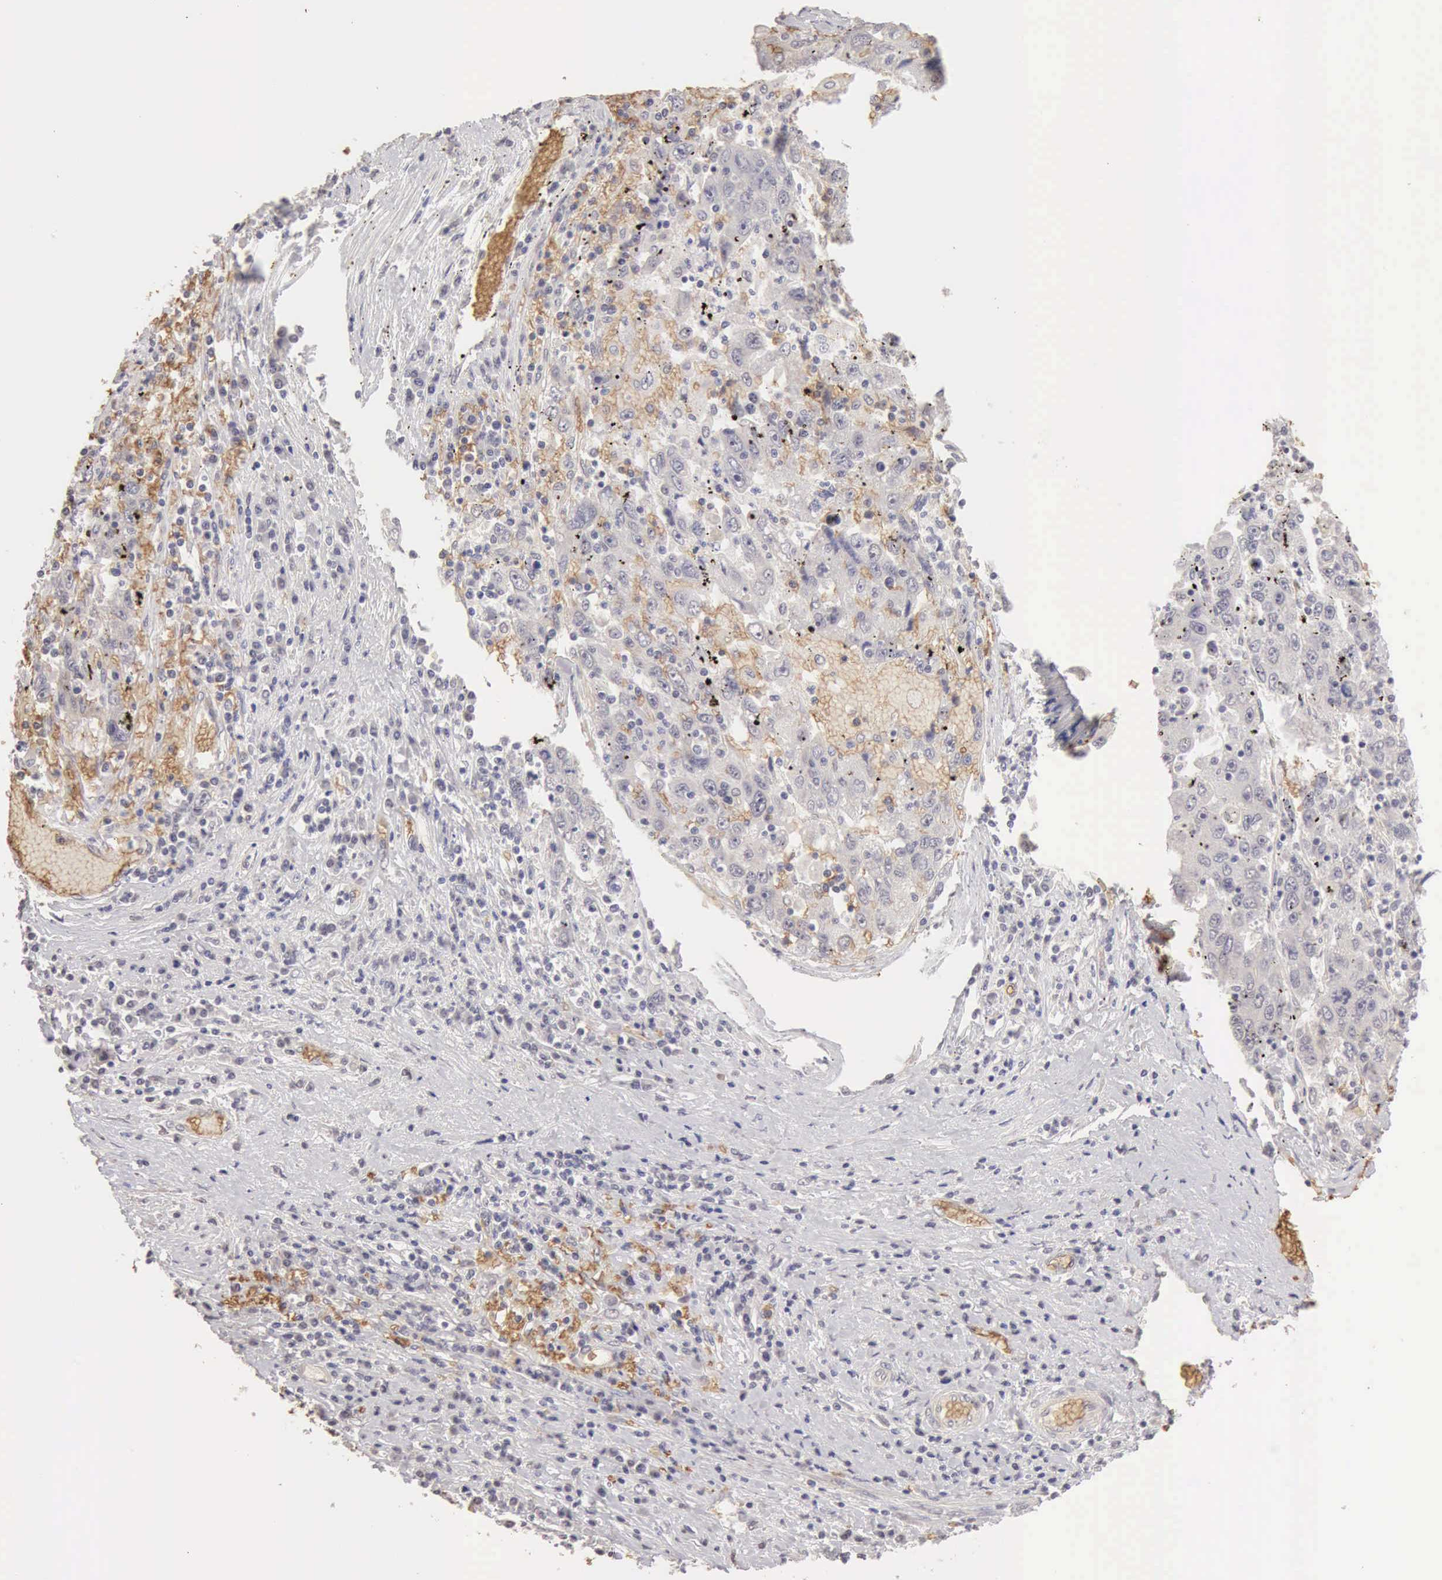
{"staining": {"intensity": "negative", "quantity": "none", "location": "none"}, "tissue": "liver cancer", "cell_type": "Tumor cells", "image_type": "cancer", "snomed": [{"axis": "morphology", "description": "Carcinoma, Hepatocellular, NOS"}, {"axis": "topography", "description": "Liver"}], "caption": "An immunohistochemistry (IHC) histopathology image of liver cancer is shown. There is no staining in tumor cells of liver cancer.", "gene": "CFI", "patient": {"sex": "male", "age": 49}}